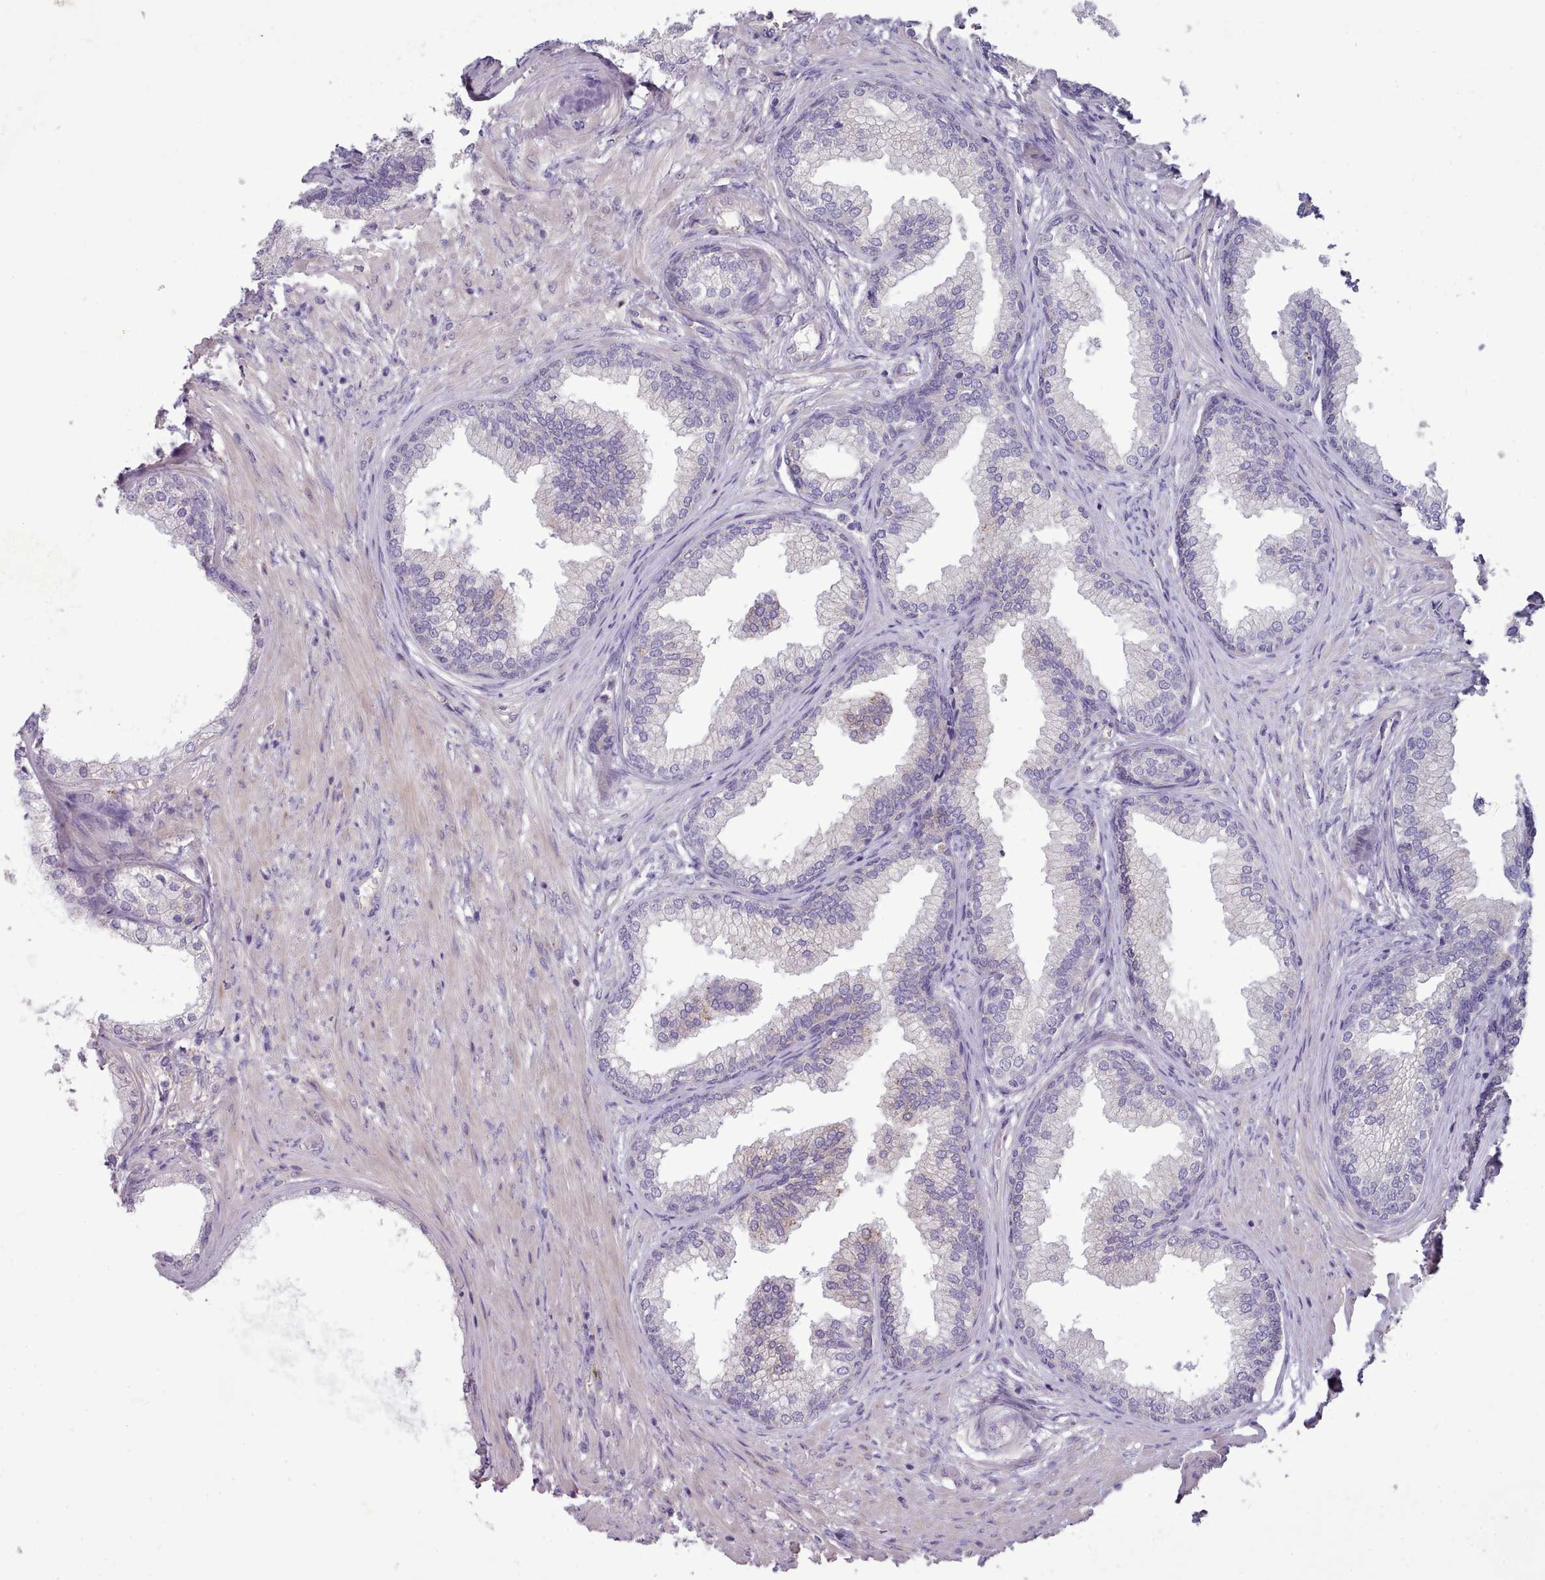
{"staining": {"intensity": "negative", "quantity": "none", "location": "none"}, "tissue": "prostate", "cell_type": "Glandular cells", "image_type": "normal", "snomed": [{"axis": "morphology", "description": "Normal tissue, NOS"}, {"axis": "topography", "description": "Prostate"}], "caption": "Glandular cells are negative for protein expression in unremarkable human prostate.", "gene": "DPF1", "patient": {"sex": "male", "age": 76}}